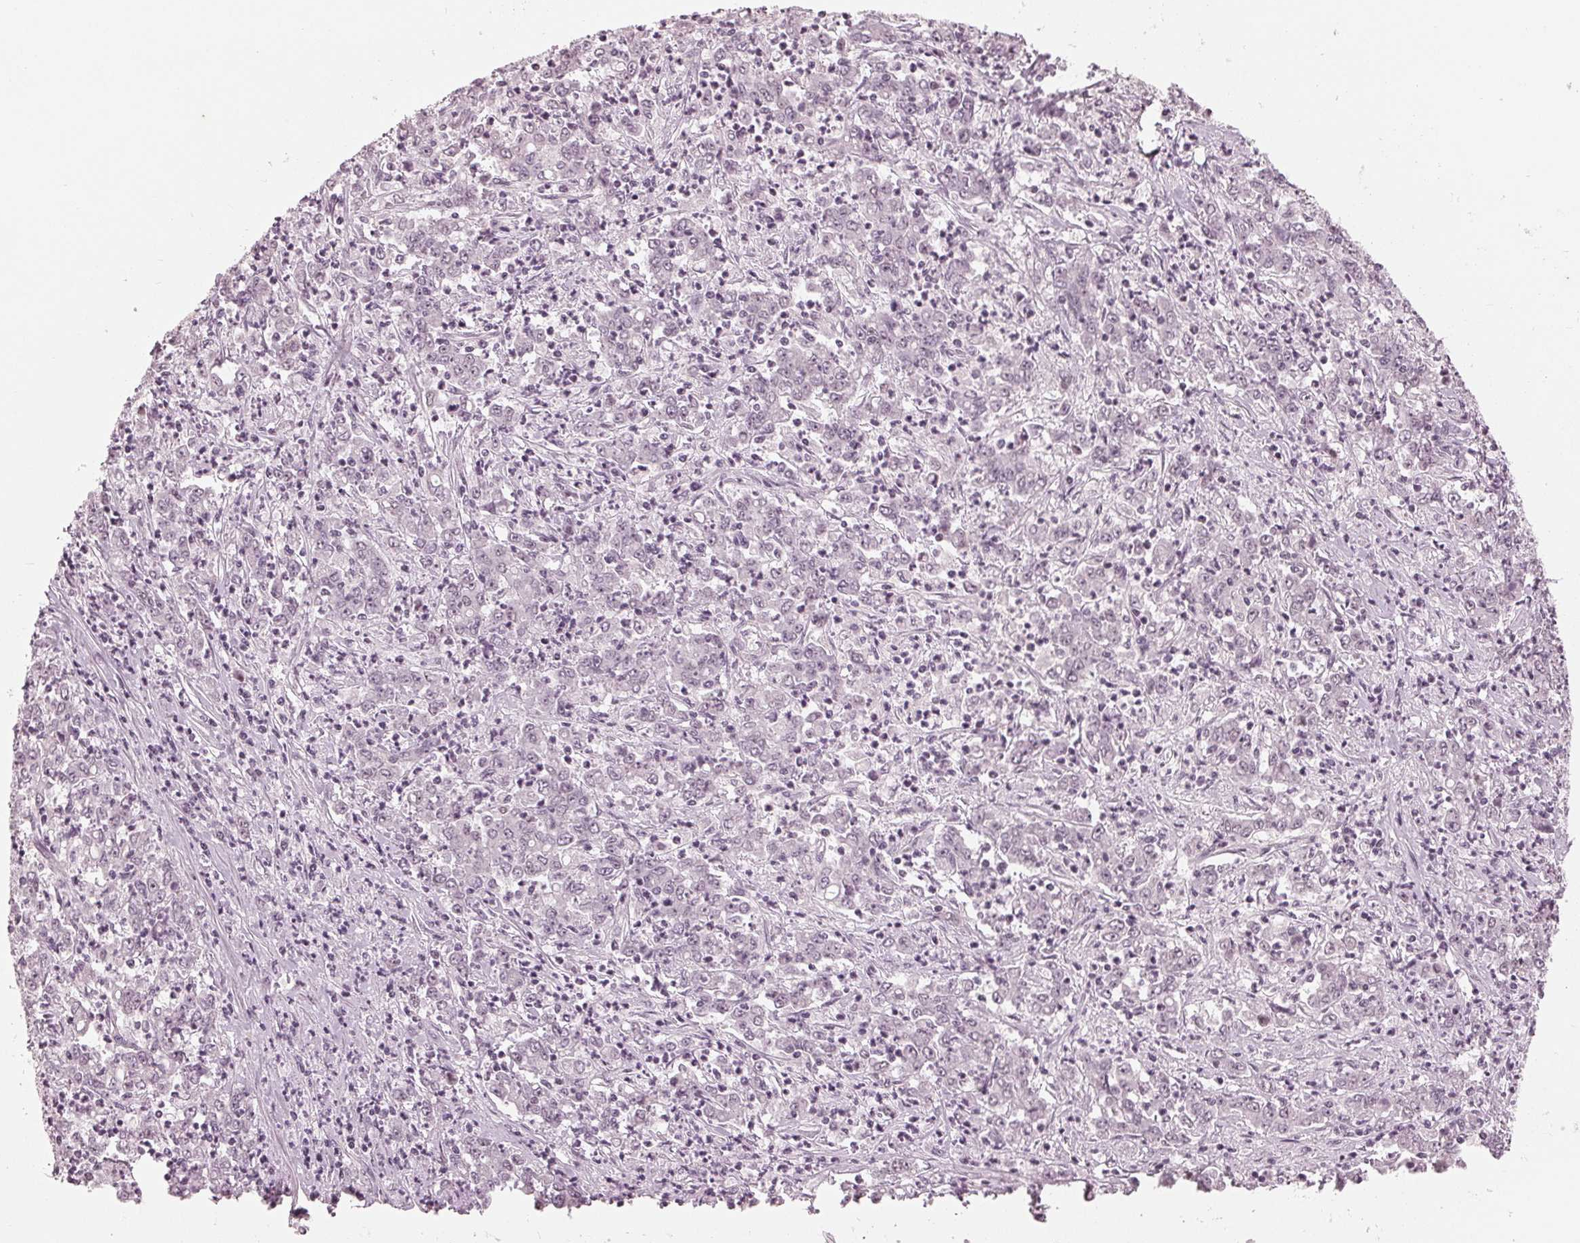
{"staining": {"intensity": "negative", "quantity": "none", "location": "none"}, "tissue": "stomach cancer", "cell_type": "Tumor cells", "image_type": "cancer", "snomed": [{"axis": "morphology", "description": "Adenocarcinoma, NOS"}, {"axis": "topography", "description": "Stomach, lower"}], "caption": "DAB immunohistochemical staining of adenocarcinoma (stomach) exhibits no significant positivity in tumor cells.", "gene": "DNMT3L", "patient": {"sex": "female", "age": 71}}